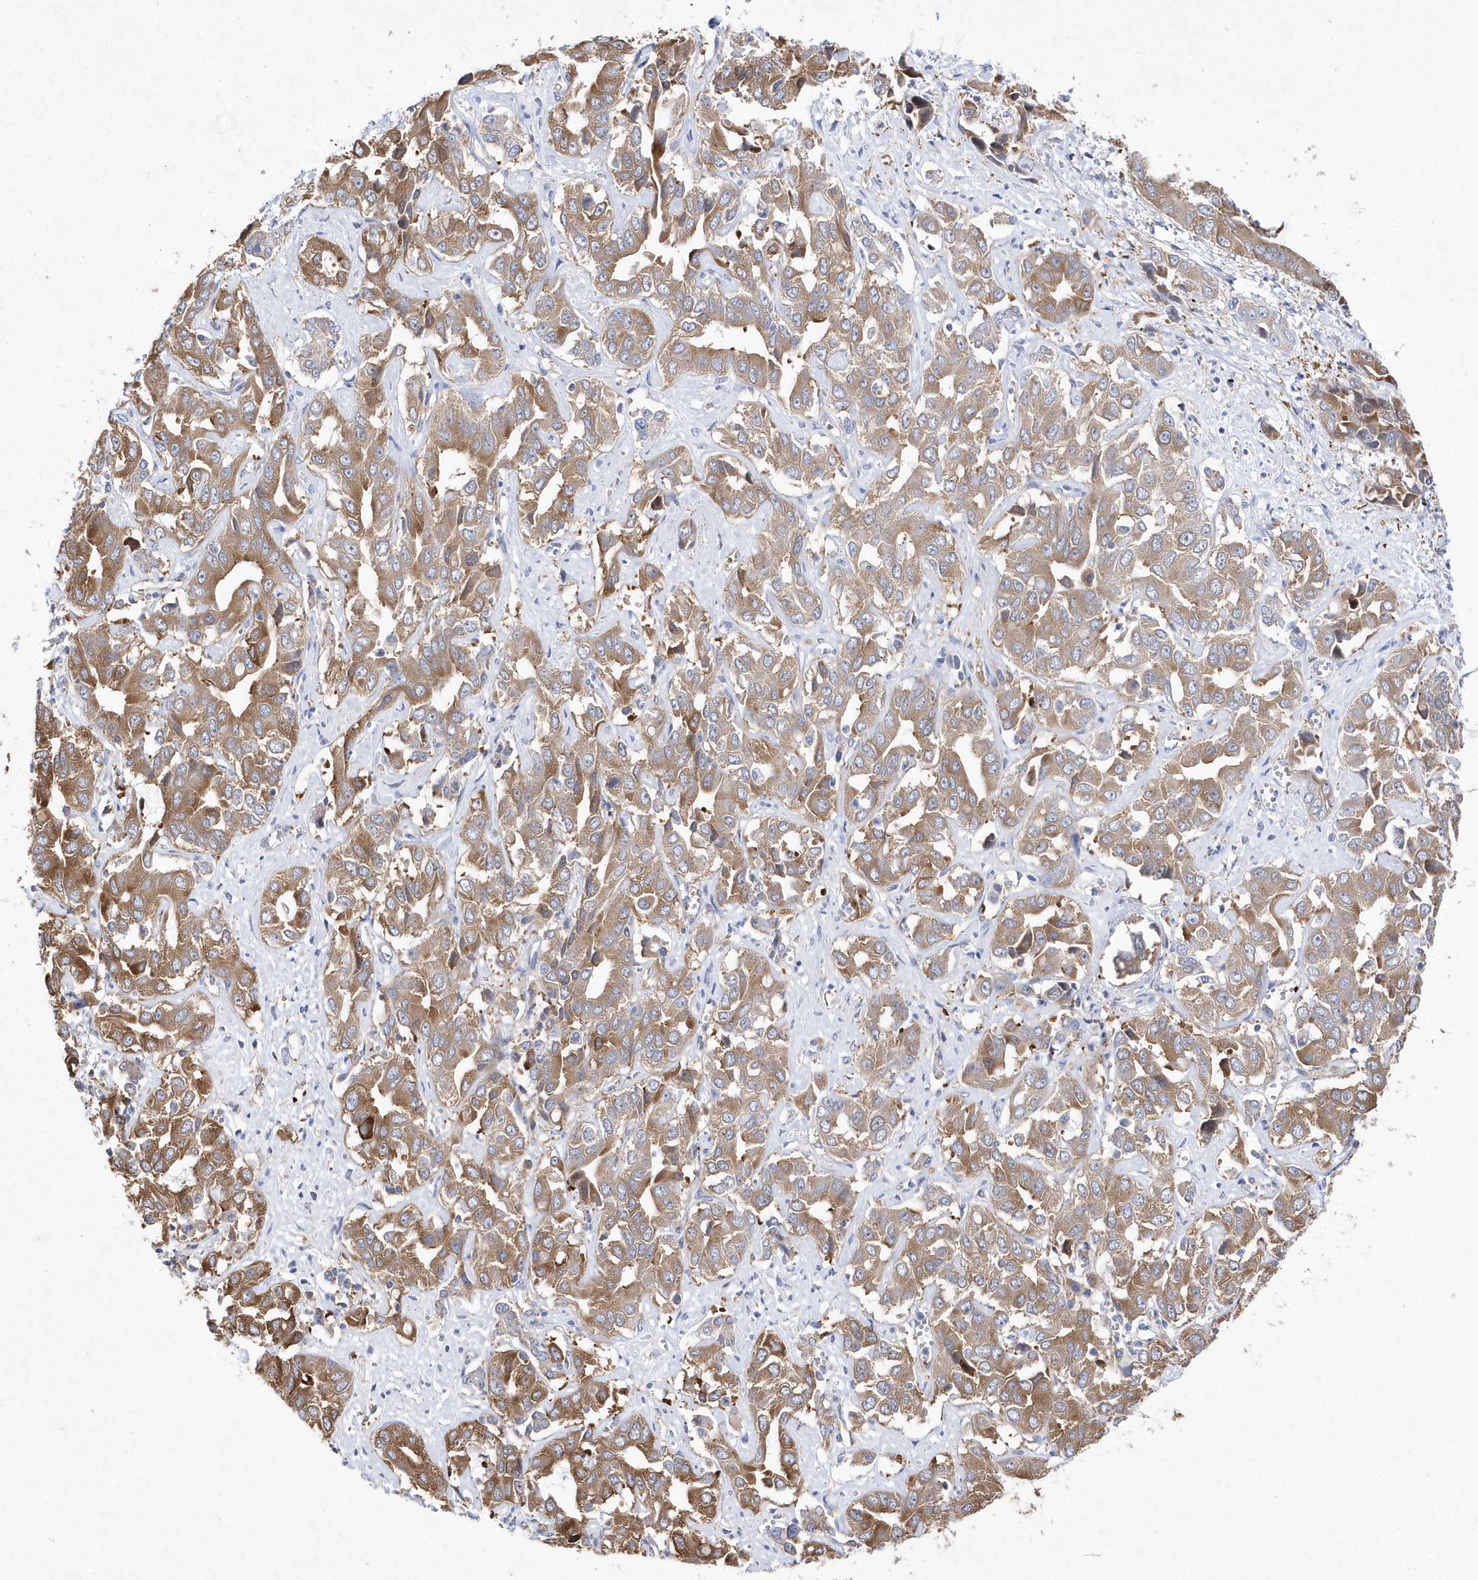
{"staining": {"intensity": "moderate", "quantity": ">75%", "location": "cytoplasmic/membranous"}, "tissue": "liver cancer", "cell_type": "Tumor cells", "image_type": "cancer", "snomed": [{"axis": "morphology", "description": "Cholangiocarcinoma"}, {"axis": "topography", "description": "Liver"}], "caption": "Immunohistochemistry histopathology image of neoplastic tissue: cholangiocarcinoma (liver) stained using immunohistochemistry (IHC) displays medium levels of moderate protein expression localized specifically in the cytoplasmic/membranous of tumor cells, appearing as a cytoplasmic/membranous brown color.", "gene": "JKAMP", "patient": {"sex": "female", "age": 52}}